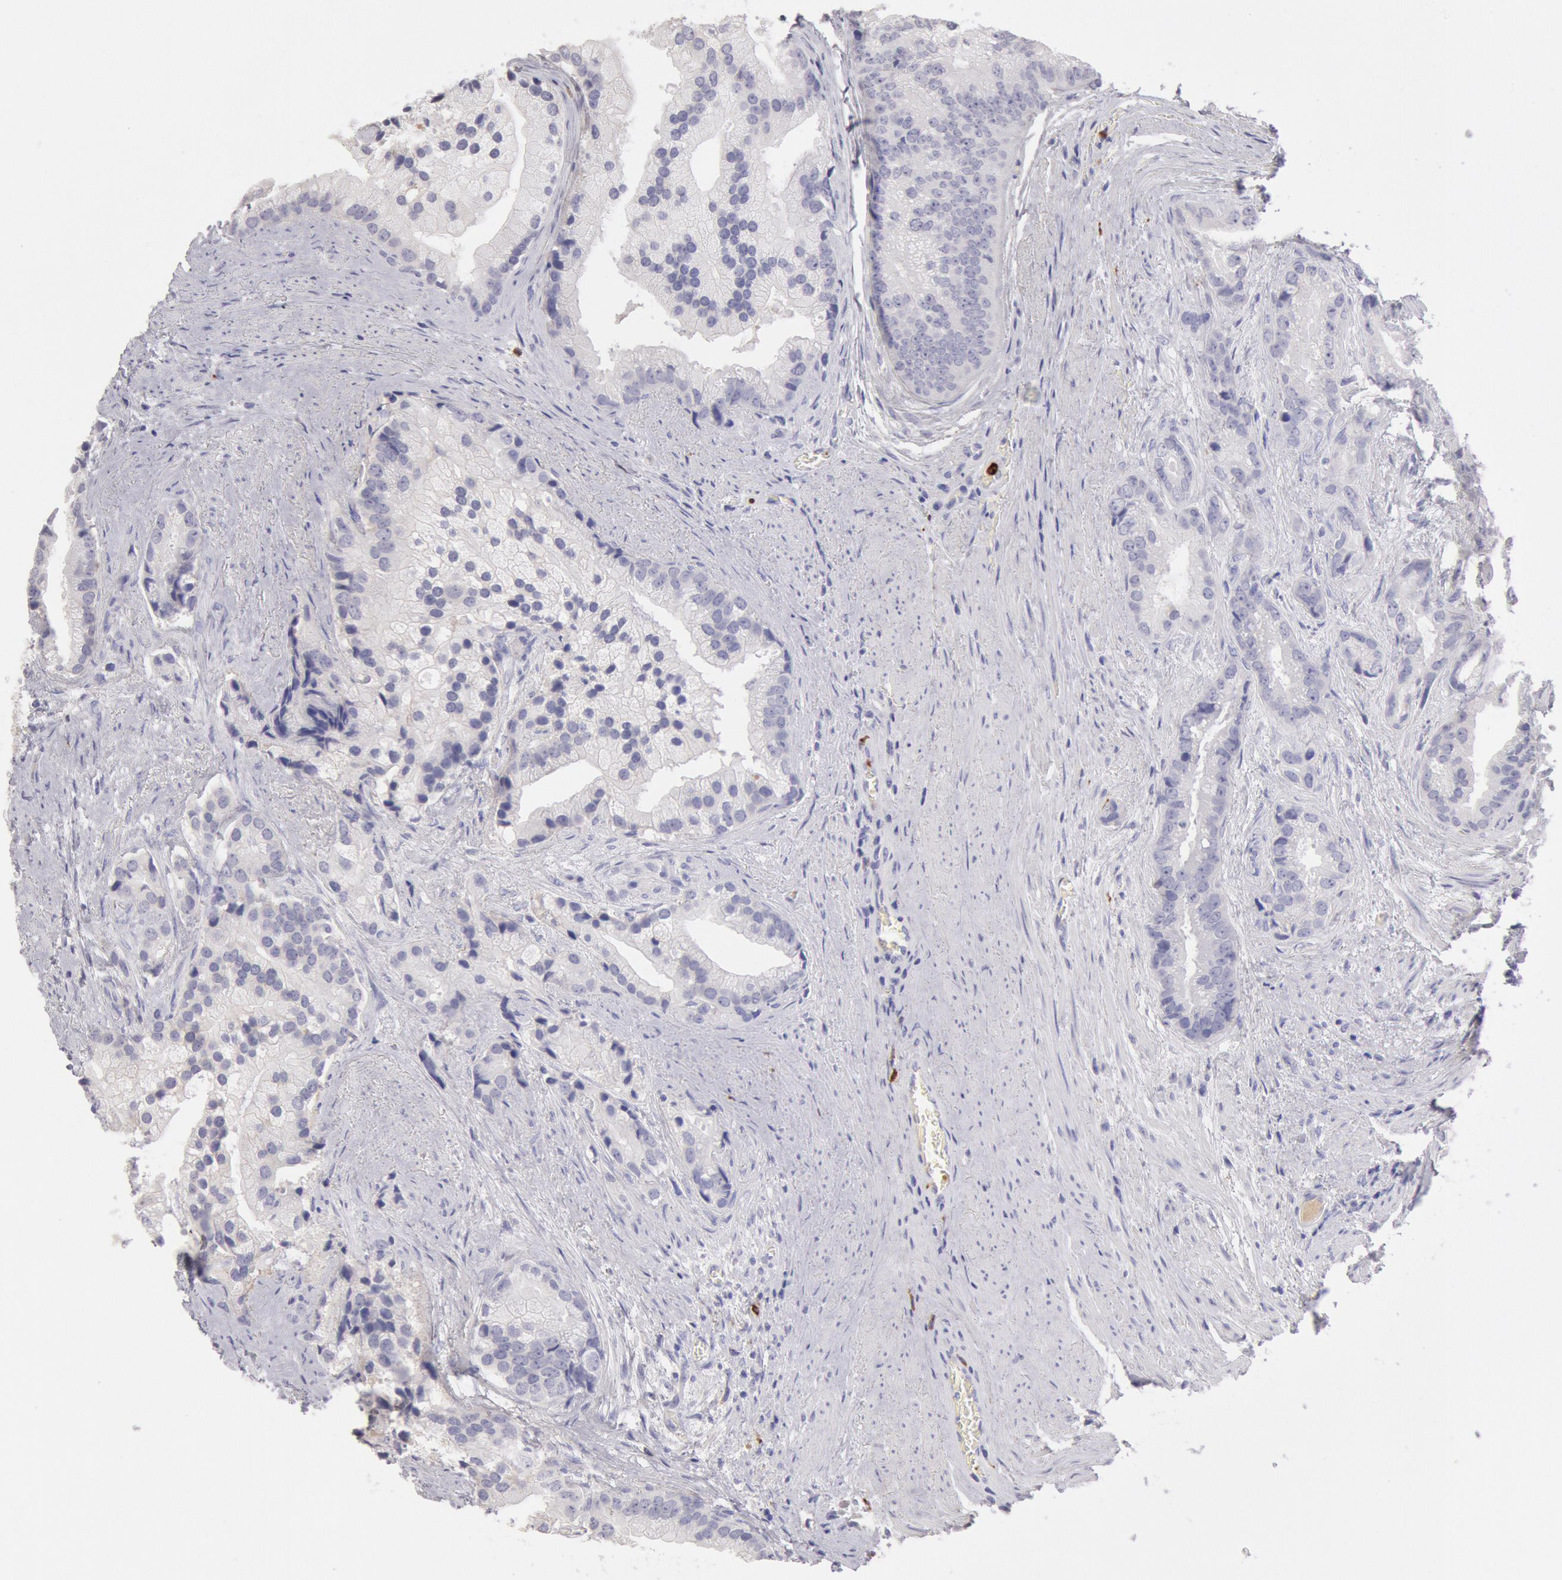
{"staining": {"intensity": "negative", "quantity": "none", "location": "none"}, "tissue": "prostate cancer", "cell_type": "Tumor cells", "image_type": "cancer", "snomed": [{"axis": "morphology", "description": "Adenocarcinoma, Low grade"}, {"axis": "topography", "description": "Prostate"}], "caption": "Low-grade adenocarcinoma (prostate) was stained to show a protein in brown. There is no significant positivity in tumor cells.", "gene": "FCN1", "patient": {"sex": "male", "age": 71}}